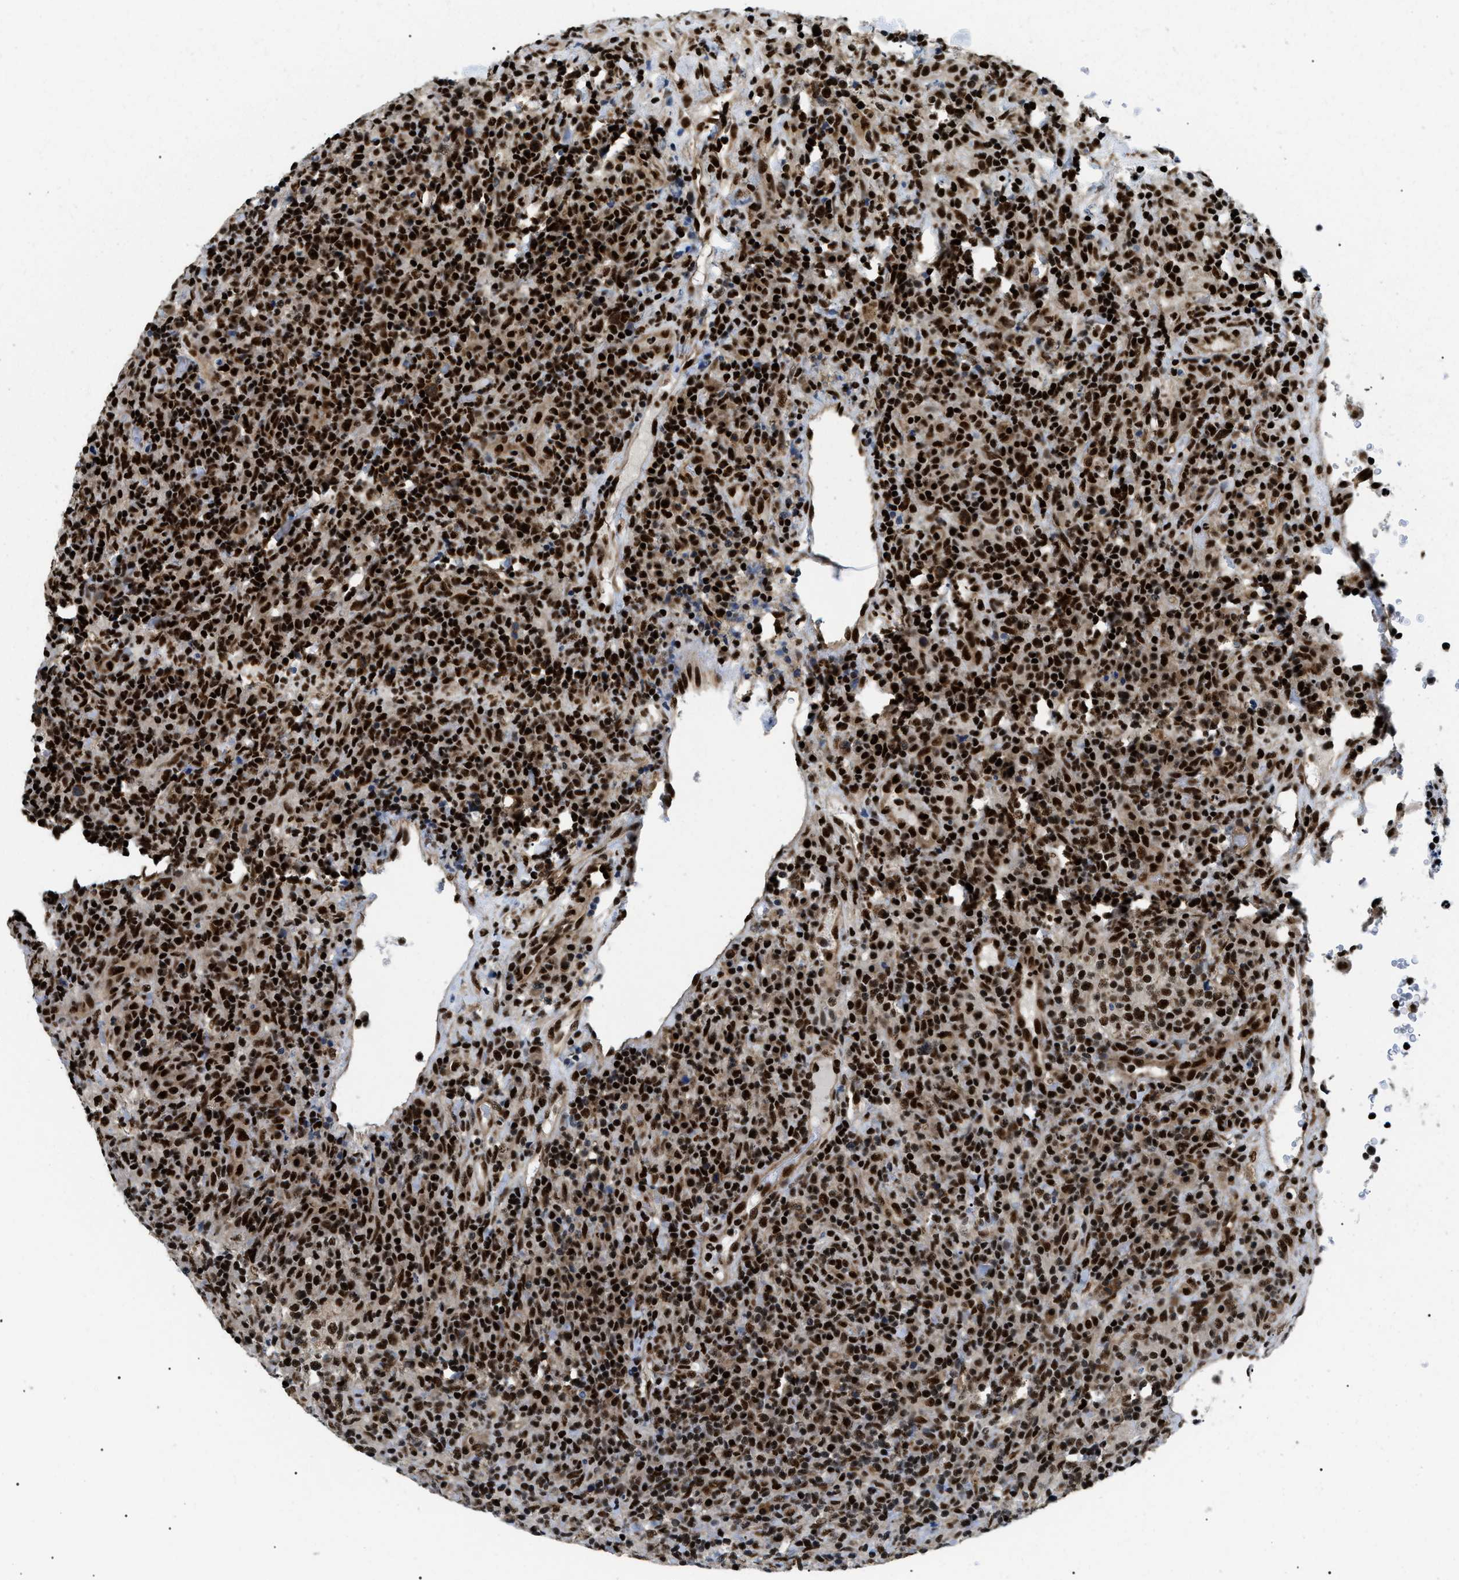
{"staining": {"intensity": "strong", "quantity": ">75%", "location": "nuclear"}, "tissue": "lymphoma", "cell_type": "Tumor cells", "image_type": "cancer", "snomed": [{"axis": "morphology", "description": "Malignant lymphoma, non-Hodgkin's type, High grade"}, {"axis": "topography", "description": "Lymph node"}], "caption": "Protein expression analysis of human lymphoma reveals strong nuclear expression in about >75% of tumor cells.", "gene": "CWC25", "patient": {"sex": "female", "age": 76}}